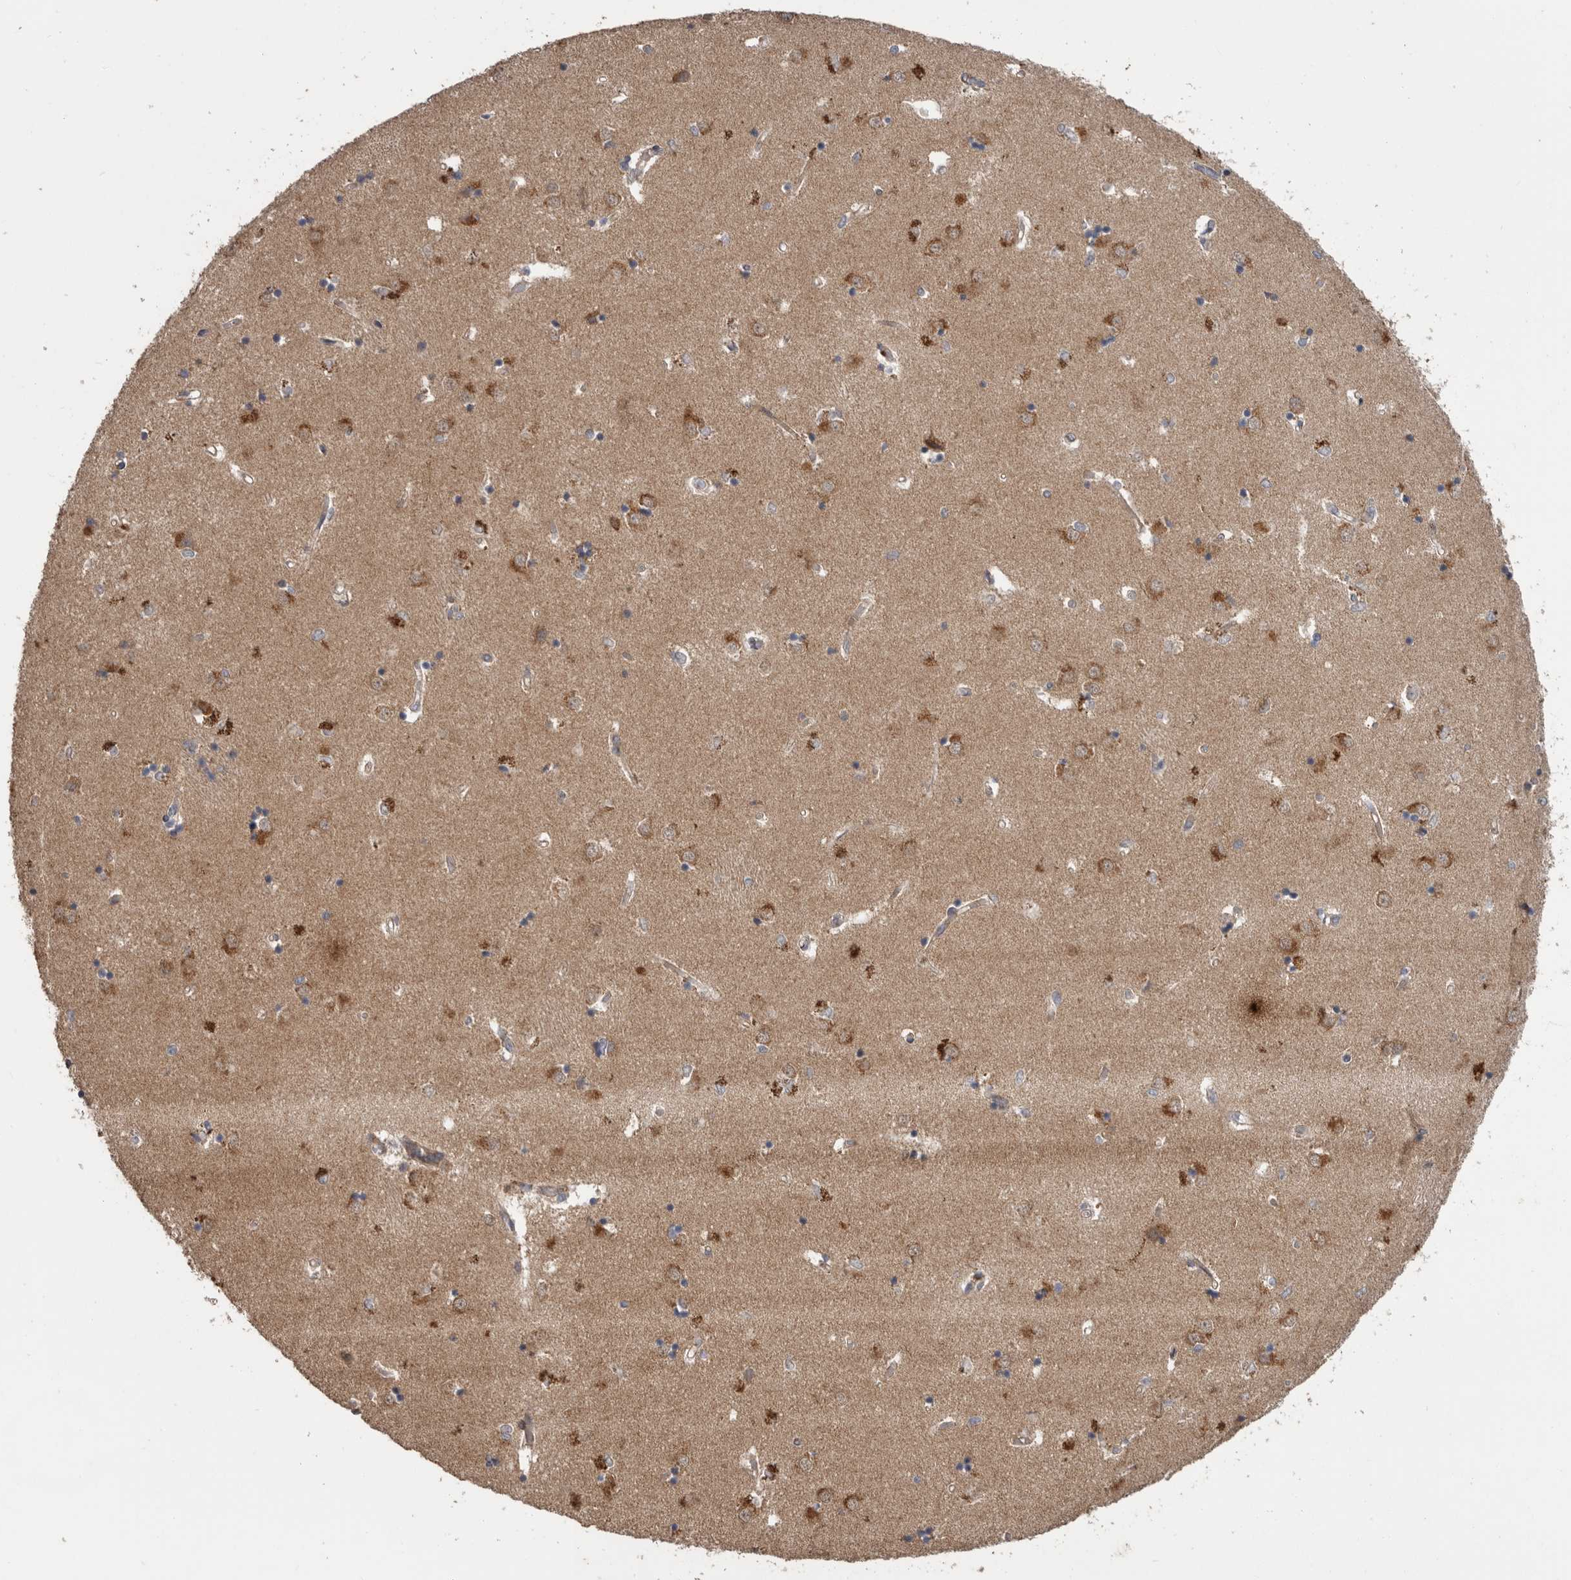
{"staining": {"intensity": "negative", "quantity": "none", "location": "none"}, "tissue": "caudate", "cell_type": "Glial cells", "image_type": "normal", "snomed": [{"axis": "morphology", "description": "Normal tissue, NOS"}, {"axis": "topography", "description": "Lateral ventricle wall"}], "caption": "This image is of unremarkable caudate stained with immunohistochemistry (IHC) to label a protein in brown with the nuclei are counter-stained blue. There is no staining in glial cells. (IHC, brightfield microscopy, high magnification).", "gene": "PODXL2", "patient": {"sex": "male", "age": 45}}